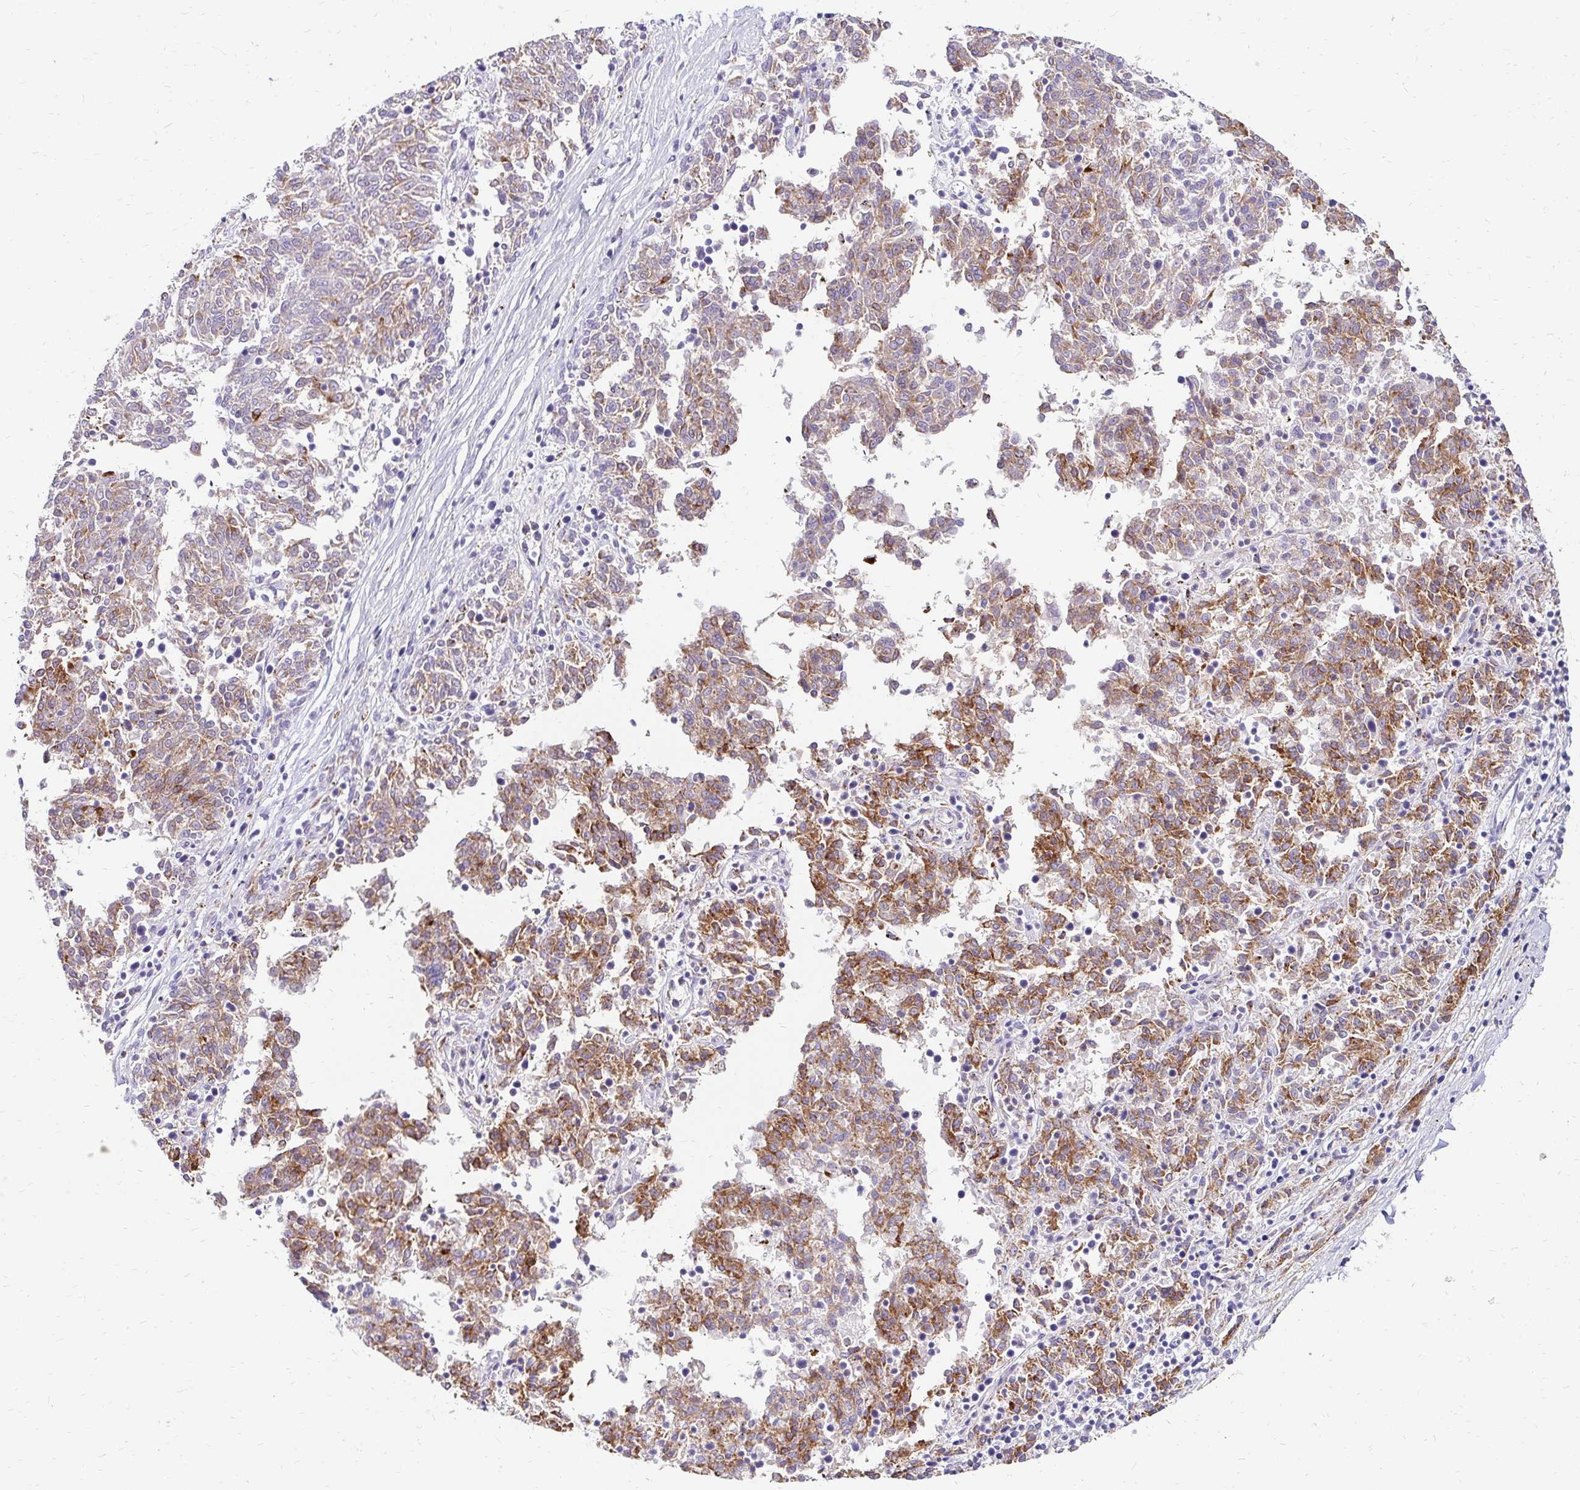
{"staining": {"intensity": "strong", "quantity": "25%-75%", "location": "cytoplasmic/membranous"}, "tissue": "melanoma", "cell_type": "Tumor cells", "image_type": "cancer", "snomed": [{"axis": "morphology", "description": "Malignant melanoma, NOS"}, {"axis": "topography", "description": "Skin"}], "caption": "This is an image of immunohistochemistry (IHC) staining of melanoma, which shows strong expression in the cytoplasmic/membranous of tumor cells.", "gene": "IDUA", "patient": {"sex": "female", "age": 72}}